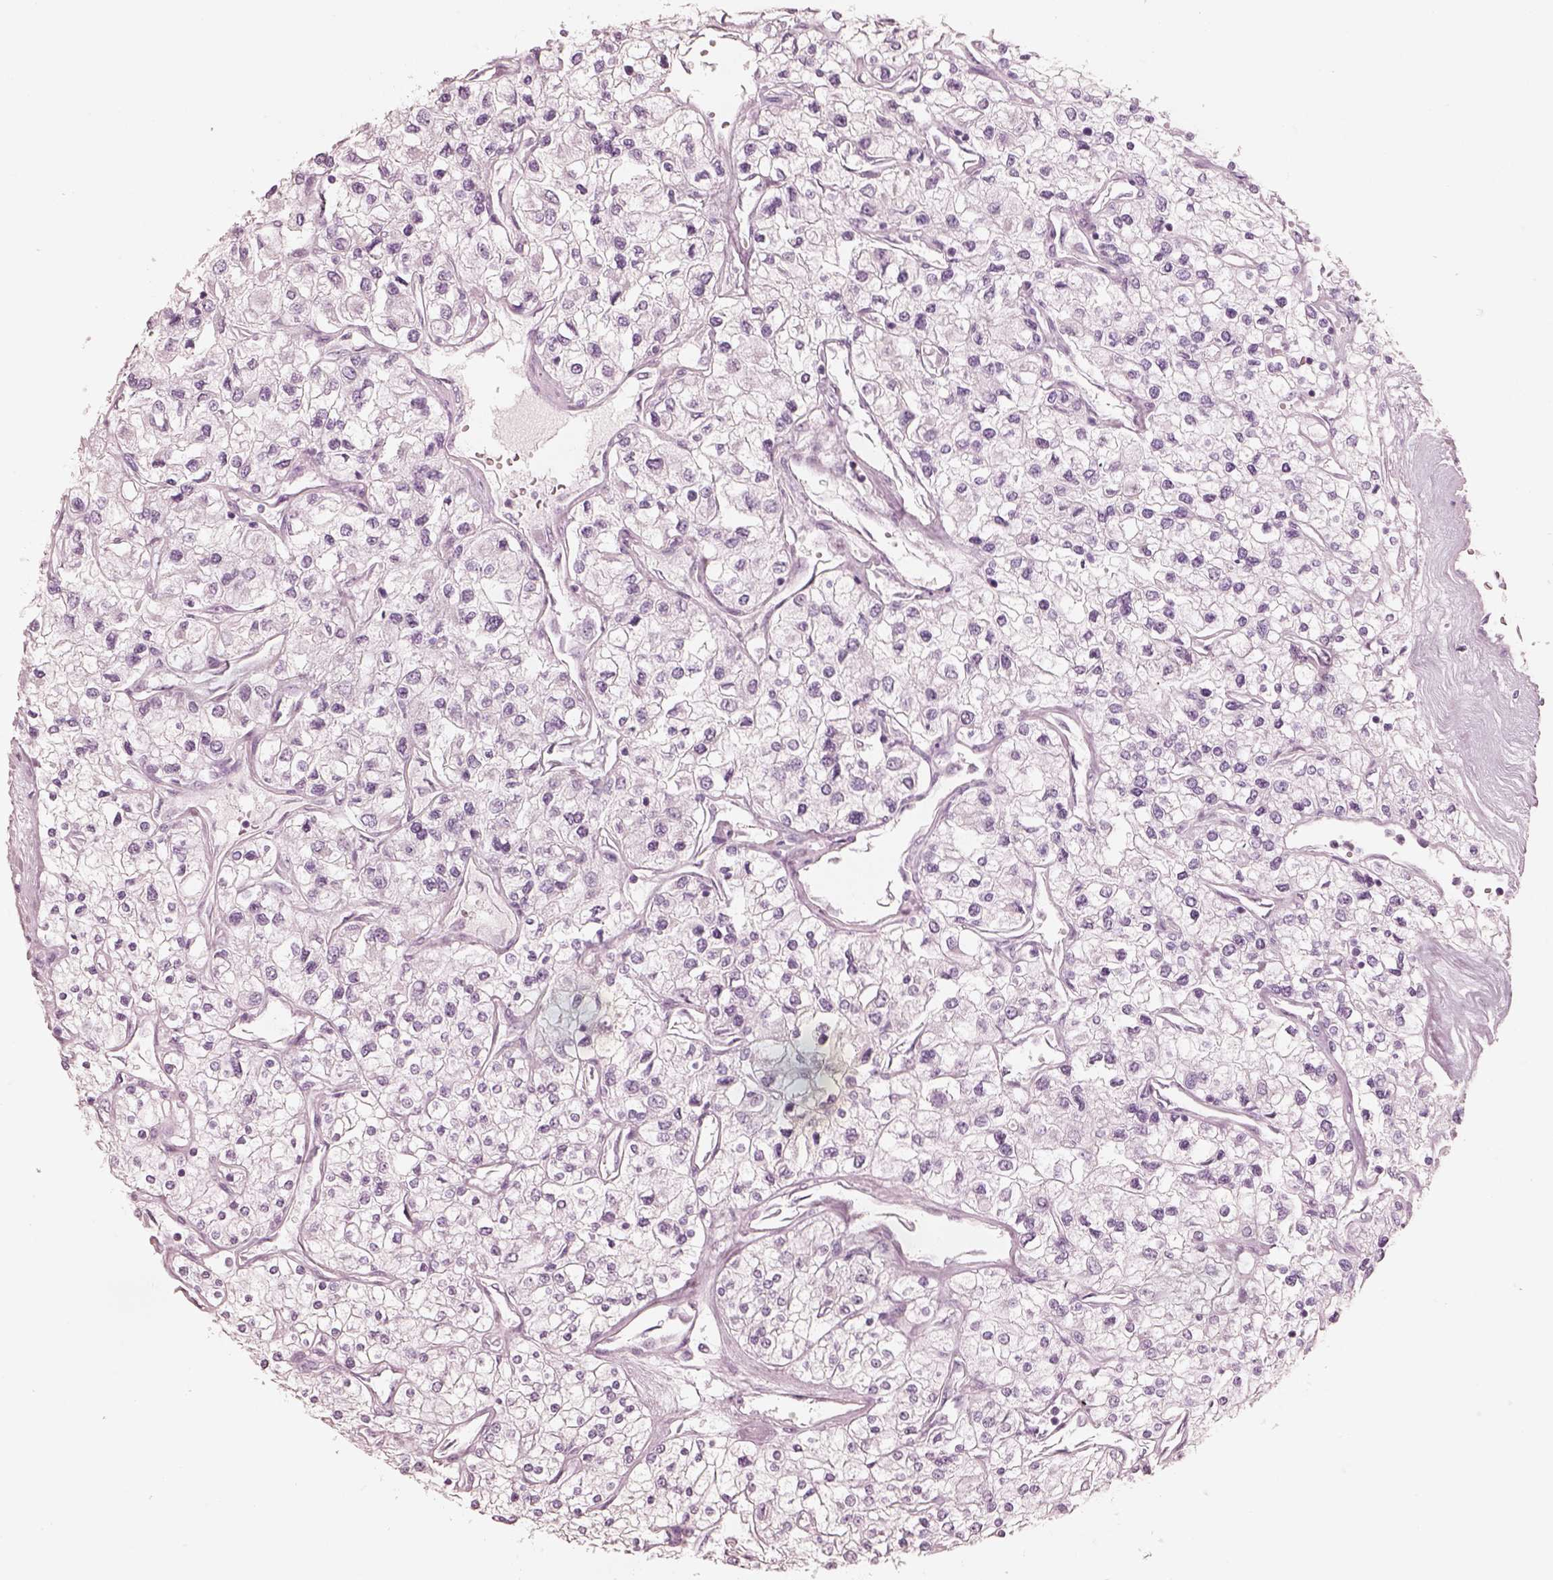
{"staining": {"intensity": "negative", "quantity": "none", "location": "none"}, "tissue": "renal cancer", "cell_type": "Tumor cells", "image_type": "cancer", "snomed": [{"axis": "morphology", "description": "Adenocarcinoma, NOS"}, {"axis": "topography", "description": "Kidney"}], "caption": "An image of human renal adenocarcinoma is negative for staining in tumor cells.", "gene": "PON3", "patient": {"sex": "male", "age": 80}}